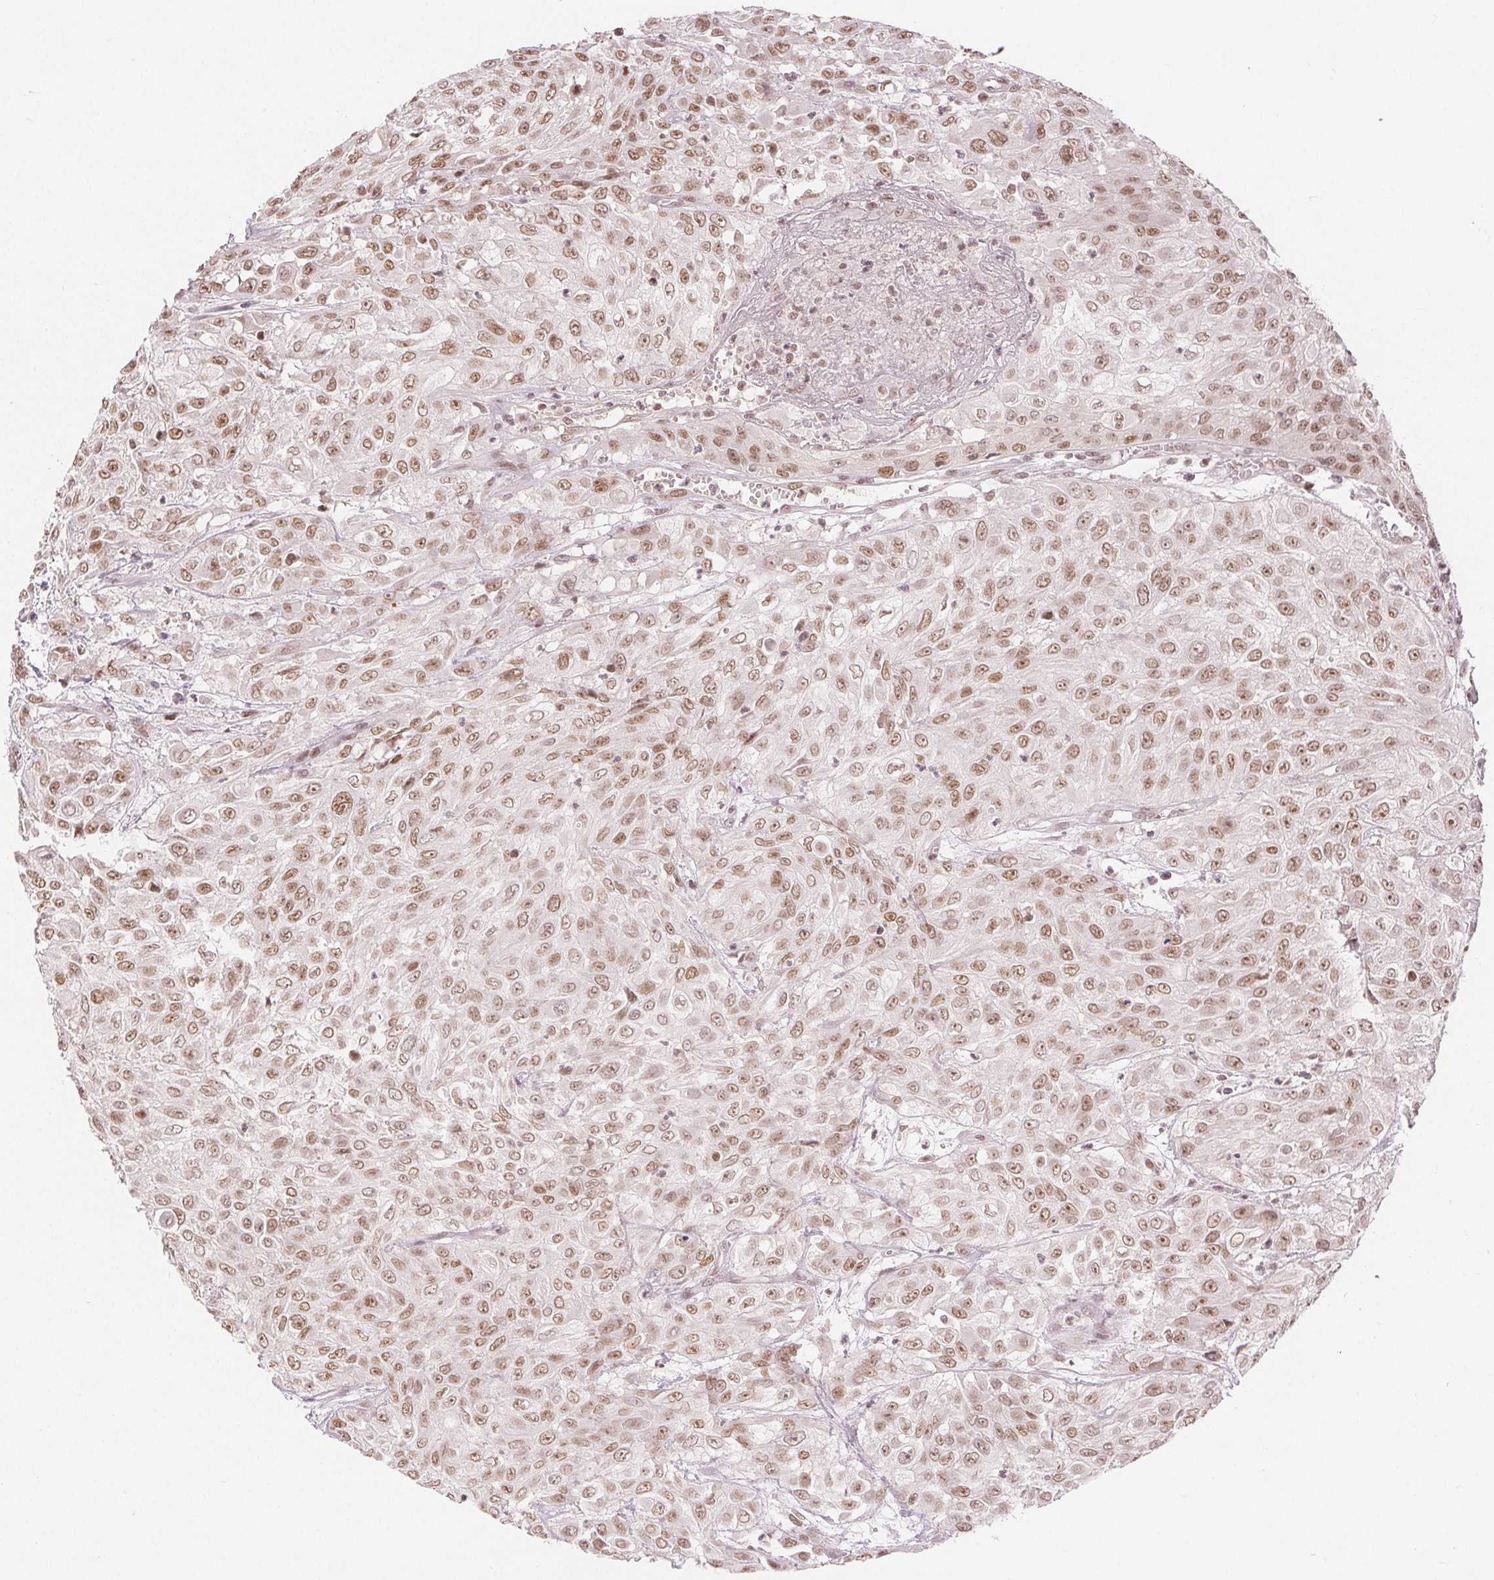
{"staining": {"intensity": "moderate", "quantity": ">75%", "location": "nuclear"}, "tissue": "urothelial cancer", "cell_type": "Tumor cells", "image_type": "cancer", "snomed": [{"axis": "morphology", "description": "Urothelial carcinoma, High grade"}, {"axis": "topography", "description": "Urinary bladder"}], "caption": "A micrograph of high-grade urothelial carcinoma stained for a protein shows moderate nuclear brown staining in tumor cells.", "gene": "DEK", "patient": {"sex": "male", "age": 57}}